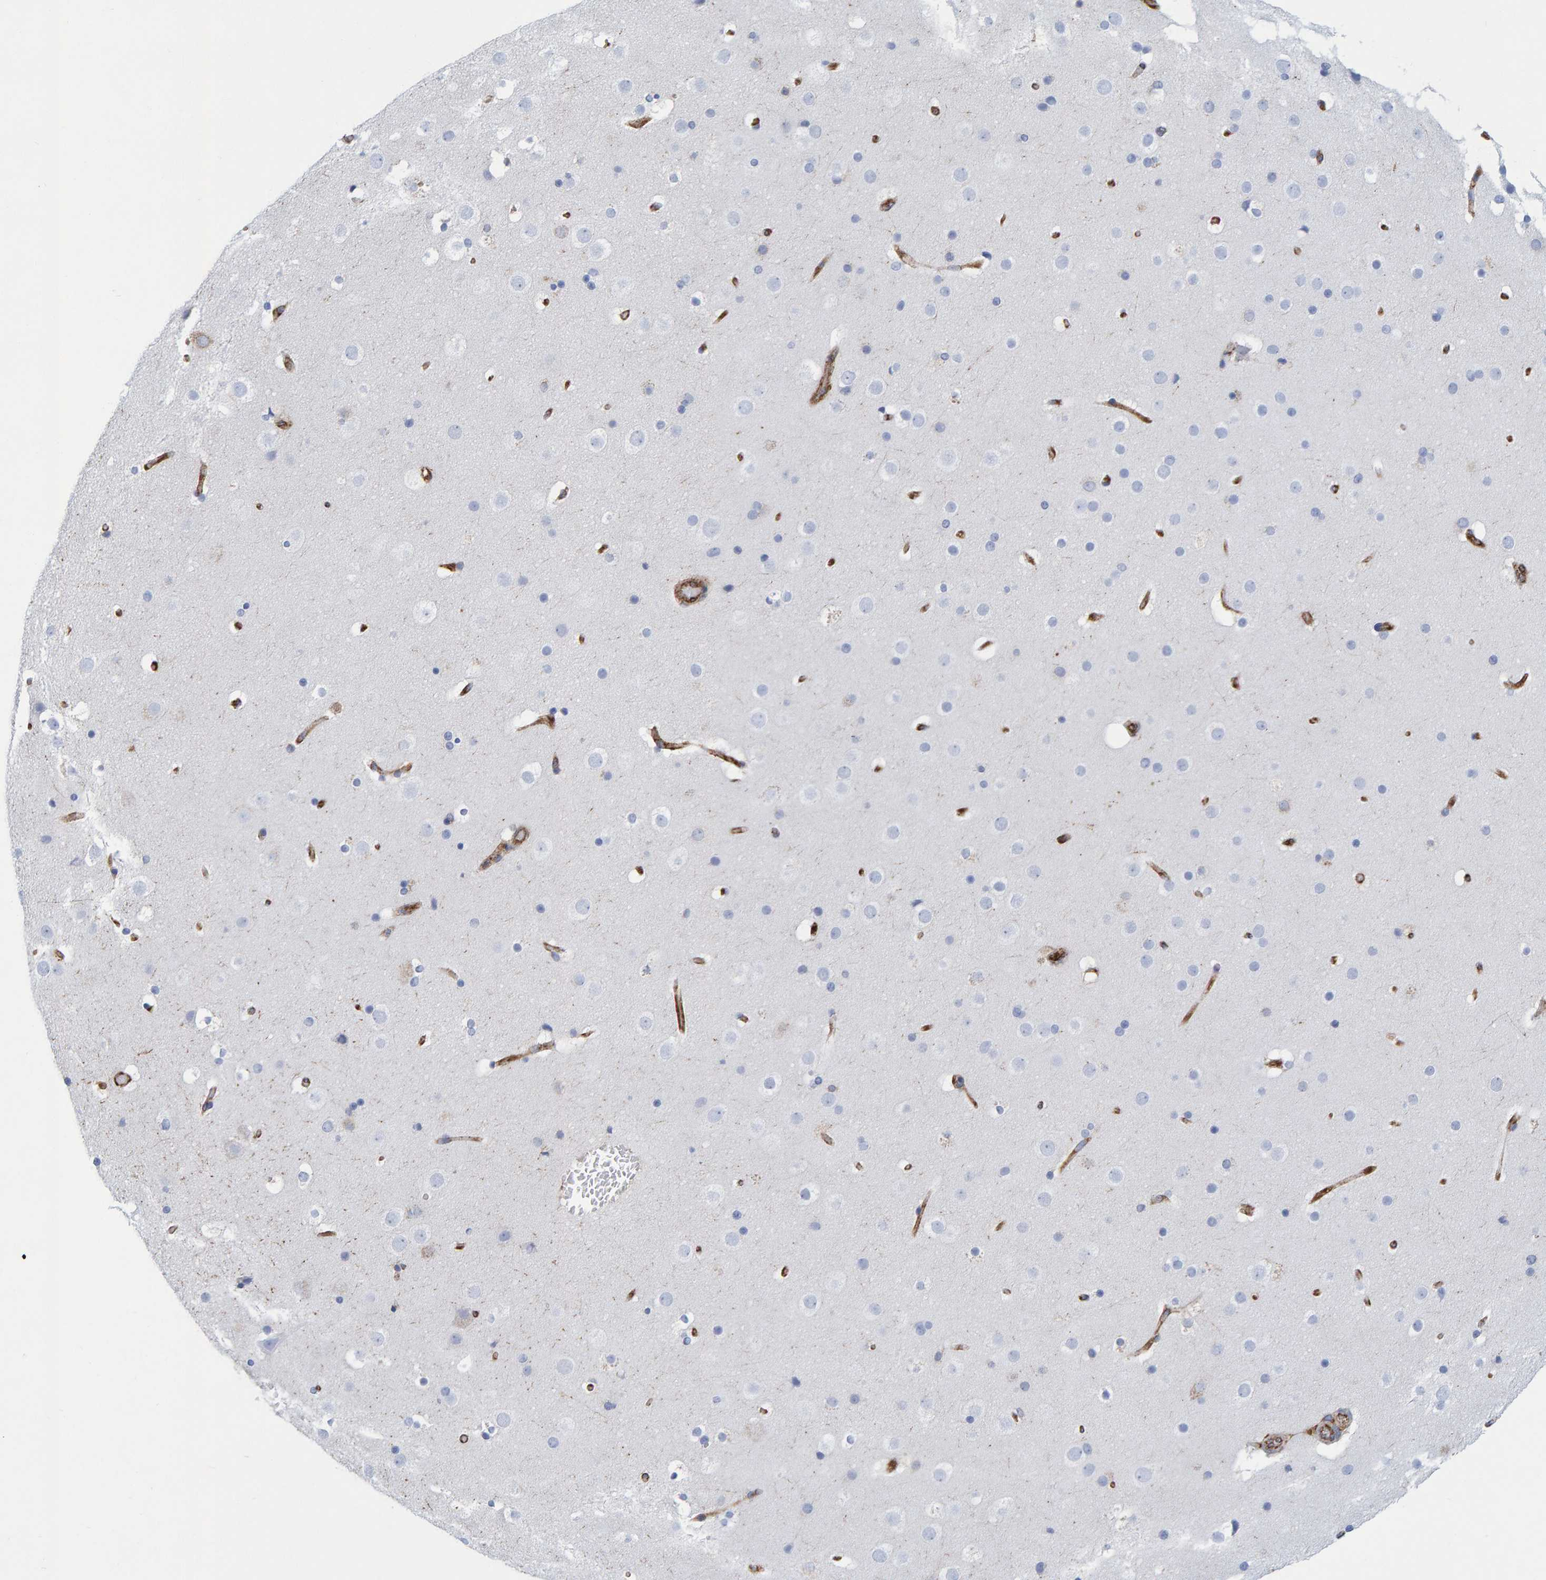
{"staining": {"intensity": "moderate", "quantity": ">75%", "location": "cytoplasmic/membranous"}, "tissue": "cerebral cortex", "cell_type": "Endothelial cells", "image_type": "normal", "snomed": [{"axis": "morphology", "description": "Normal tissue, NOS"}, {"axis": "topography", "description": "Cerebral cortex"}], "caption": "A histopathology image of human cerebral cortex stained for a protein displays moderate cytoplasmic/membranous brown staining in endothelial cells.", "gene": "MVP", "patient": {"sex": "male", "age": 57}}